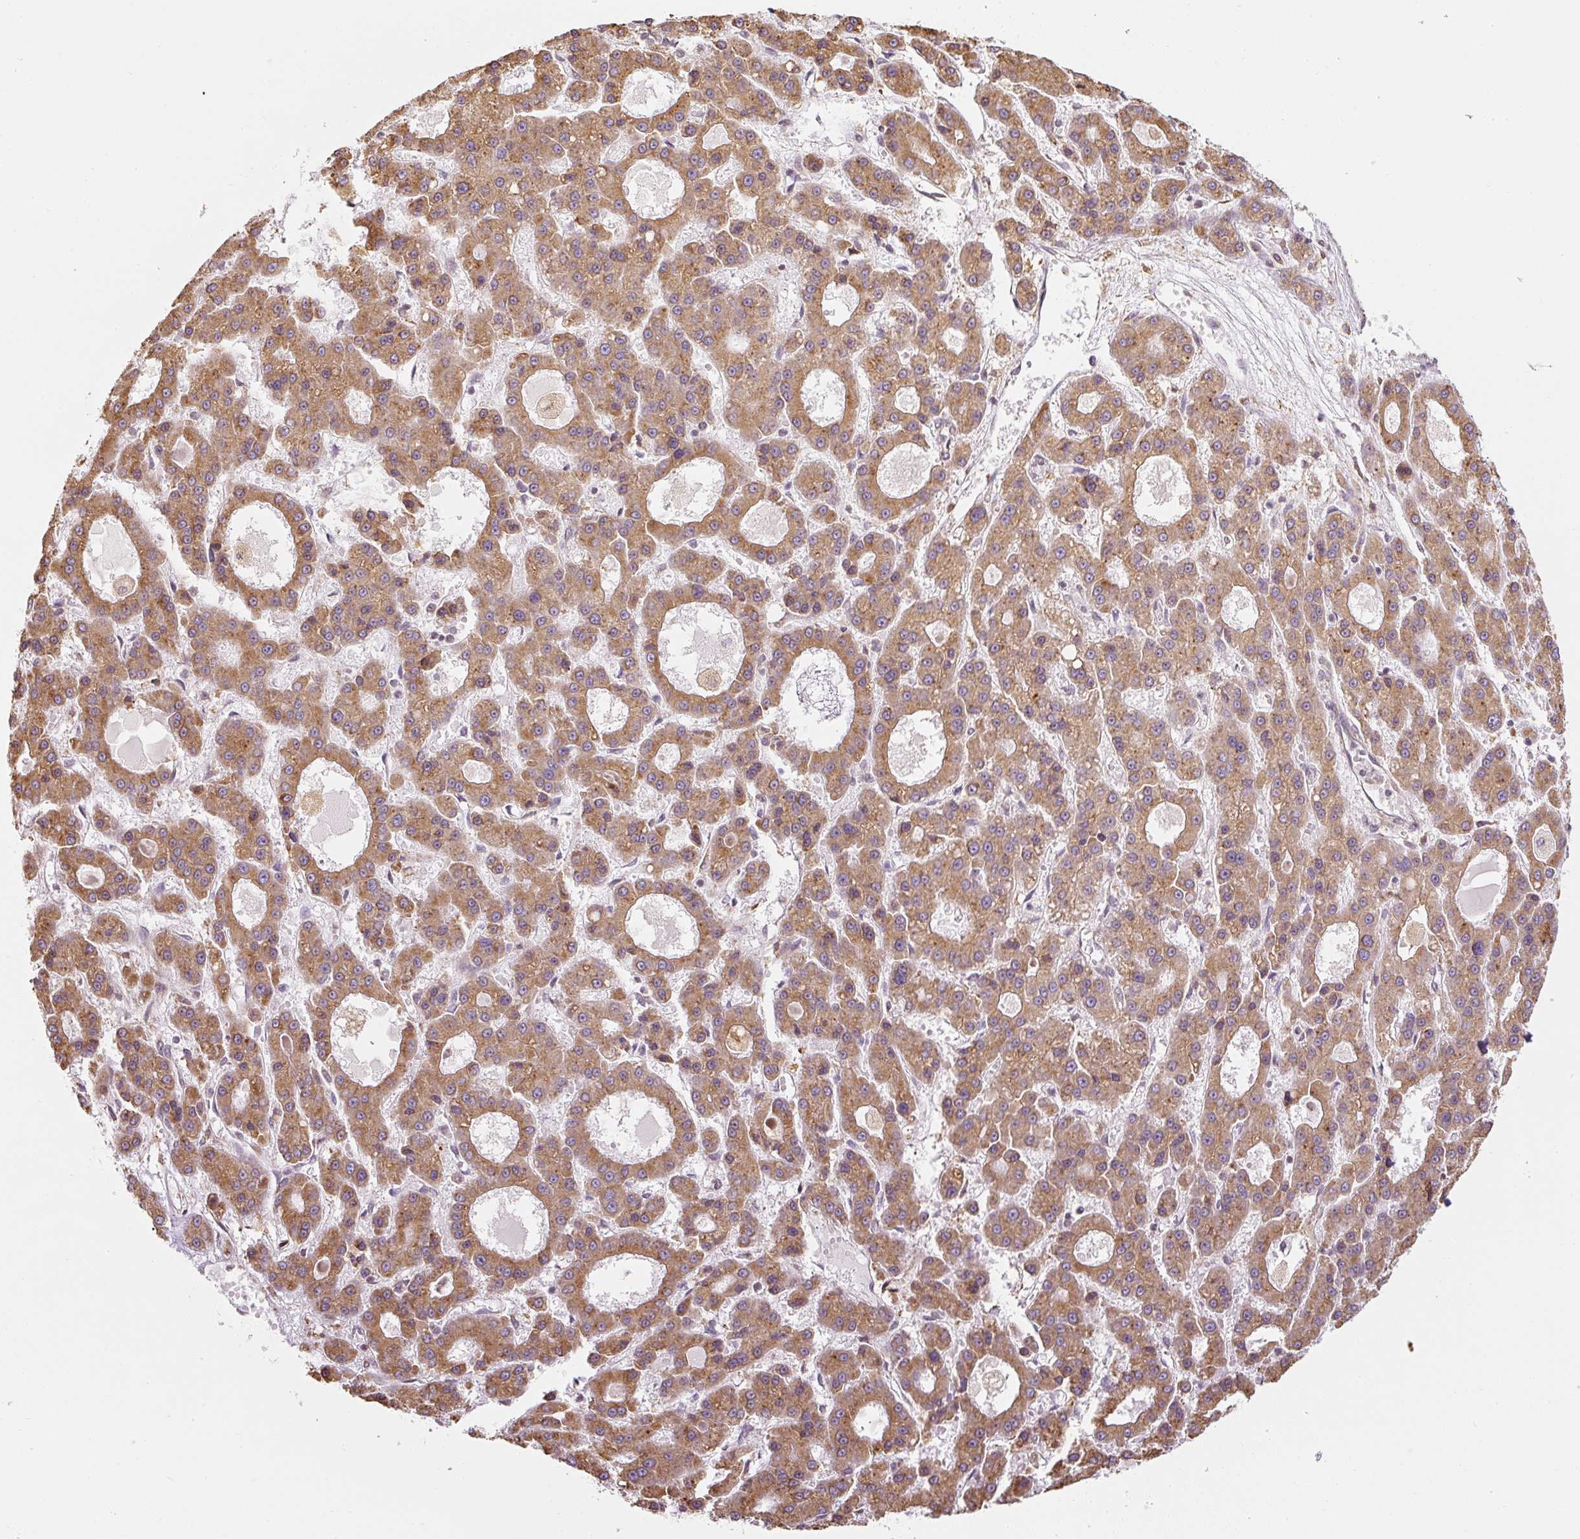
{"staining": {"intensity": "moderate", "quantity": ">75%", "location": "cytoplasmic/membranous"}, "tissue": "liver cancer", "cell_type": "Tumor cells", "image_type": "cancer", "snomed": [{"axis": "morphology", "description": "Carcinoma, Hepatocellular, NOS"}, {"axis": "topography", "description": "Liver"}], "caption": "High-magnification brightfield microscopy of hepatocellular carcinoma (liver) stained with DAB (3,3'-diaminobenzidine) (brown) and counterstained with hematoxylin (blue). tumor cells exhibit moderate cytoplasmic/membranous expression is seen in approximately>75% of cells.", "gene": "PRKCSH", "patient": {"sex": "male", "age": 70}}